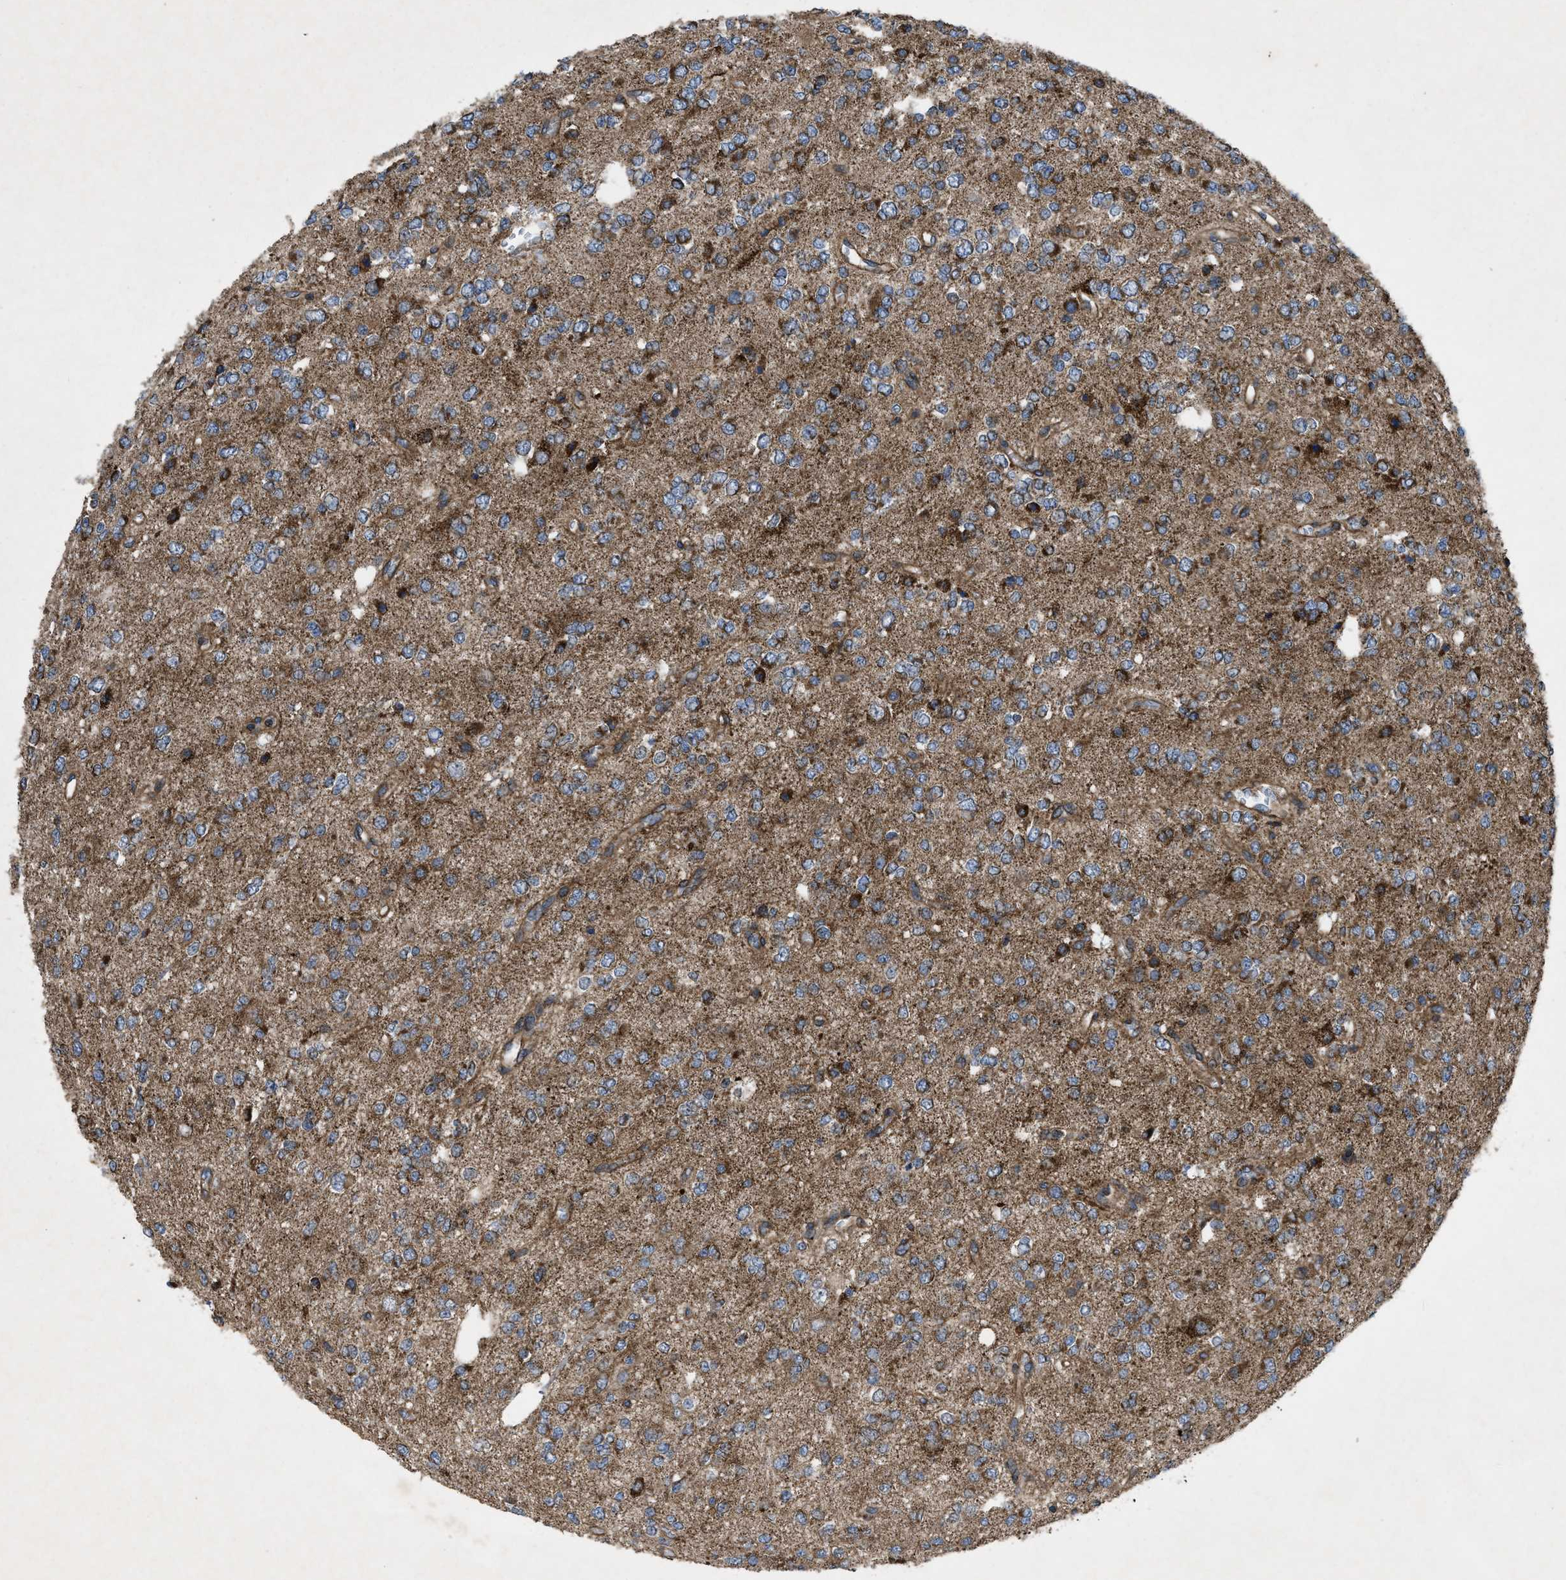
{"staining": {"intensity": "strong", "quantity": ">75%", "location": "cytoplasmic/membranous"}, "tissue": "glioma", "cell_type": "Tumor cells", "image_type": "cancer", "snomed": [{"axis": "morphology", "description": "Glioma, malignant, Low grade"}, {"axis": "topography", "description": "Brain"}], "caption": "Protein staining of glioma tissue reveals strong cytoplasmic/membranous expression in about >75% of tumor cells. (brown staining indicates protein expression, while blue staining denotes nuclei).", "gene": "PER3", "patient": {"sex": "male", "age": 38}}